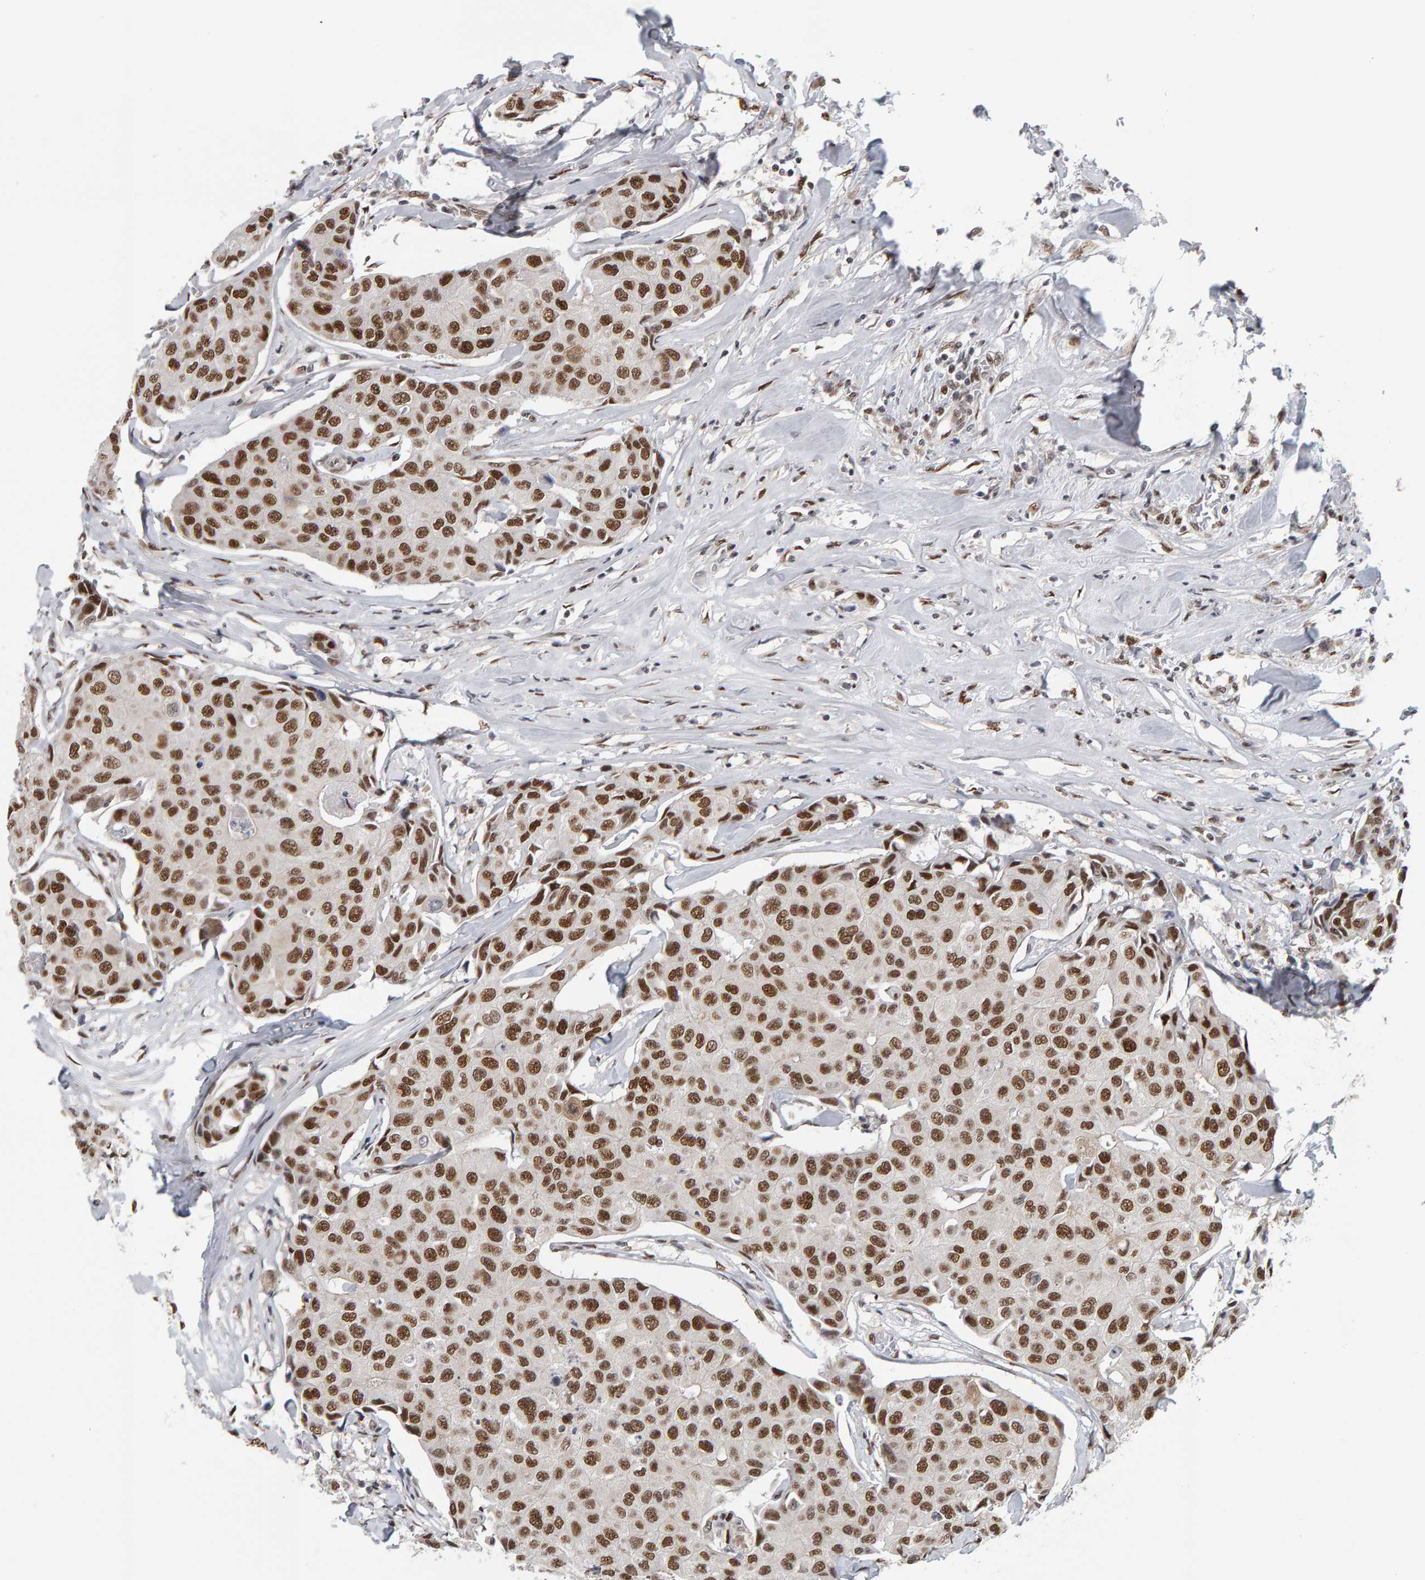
{"staining": {"intensity": "strong", "quantity": ">75%", "location": "nuclear"}, "tissue": "breast cancer", "cell_type": "Tumor cells", "image_type": "cancer", "snomed": [{"axis": "morphology", "description": "Duct carcinoma"}, {"axis": "topography", "description": "Breast"}], "caption": "Immunohistochemical staining of breast infiltrating ductal carcinoma demonstrates high levels of strong nuclear positivity in about >75% of tumor cells. Immunohistochemistry stains the protein in brown and the nuclei are stained blue.", "gene": "ATF7IP", "patient": {"sex": "female", "age": 80}}